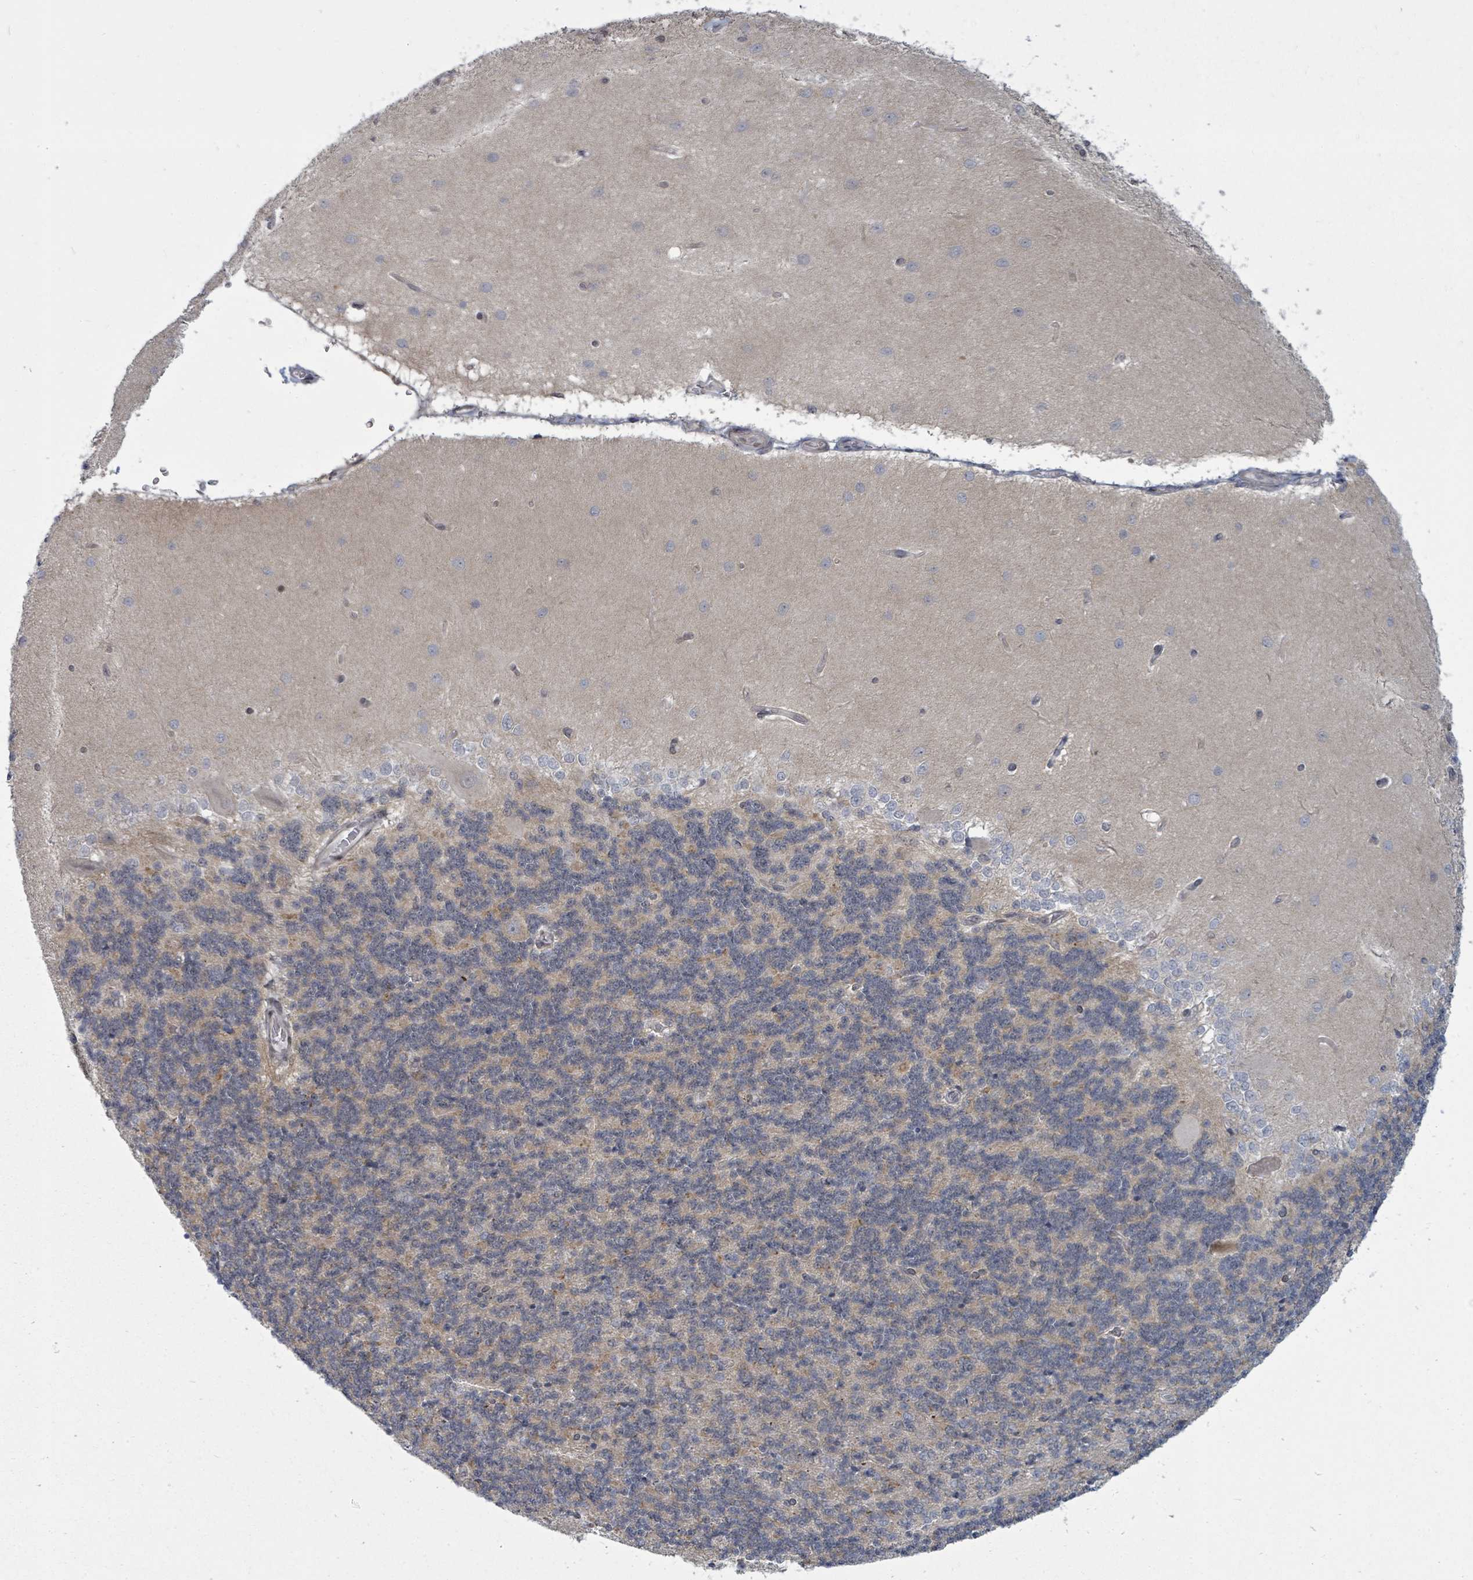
{"staining": {"intensity": "moderate", "quantity": "25%-75%", "location": "cytoplasmic/membranous"}, "tissue": "cerebellum", "cell_type": "Cells in granular layer", "image_type": "normal", "snomed": [{"axis": "morphology", "description": "Normal tissue, NOS"}, {"axis": "topography", "description": "Cerebellum"}], "caption": "A high-resolution histopathology image shows immunohistochemistry staining of normal cerebellum, which displays moderate cytoplasmic/membranous staining in approximately 25%-75% of cells in granular layer. (IHC, brightfield microscopy, high magnification).", "gene": "PSMG2", "patient": {"sex": "female", "age": 29}}